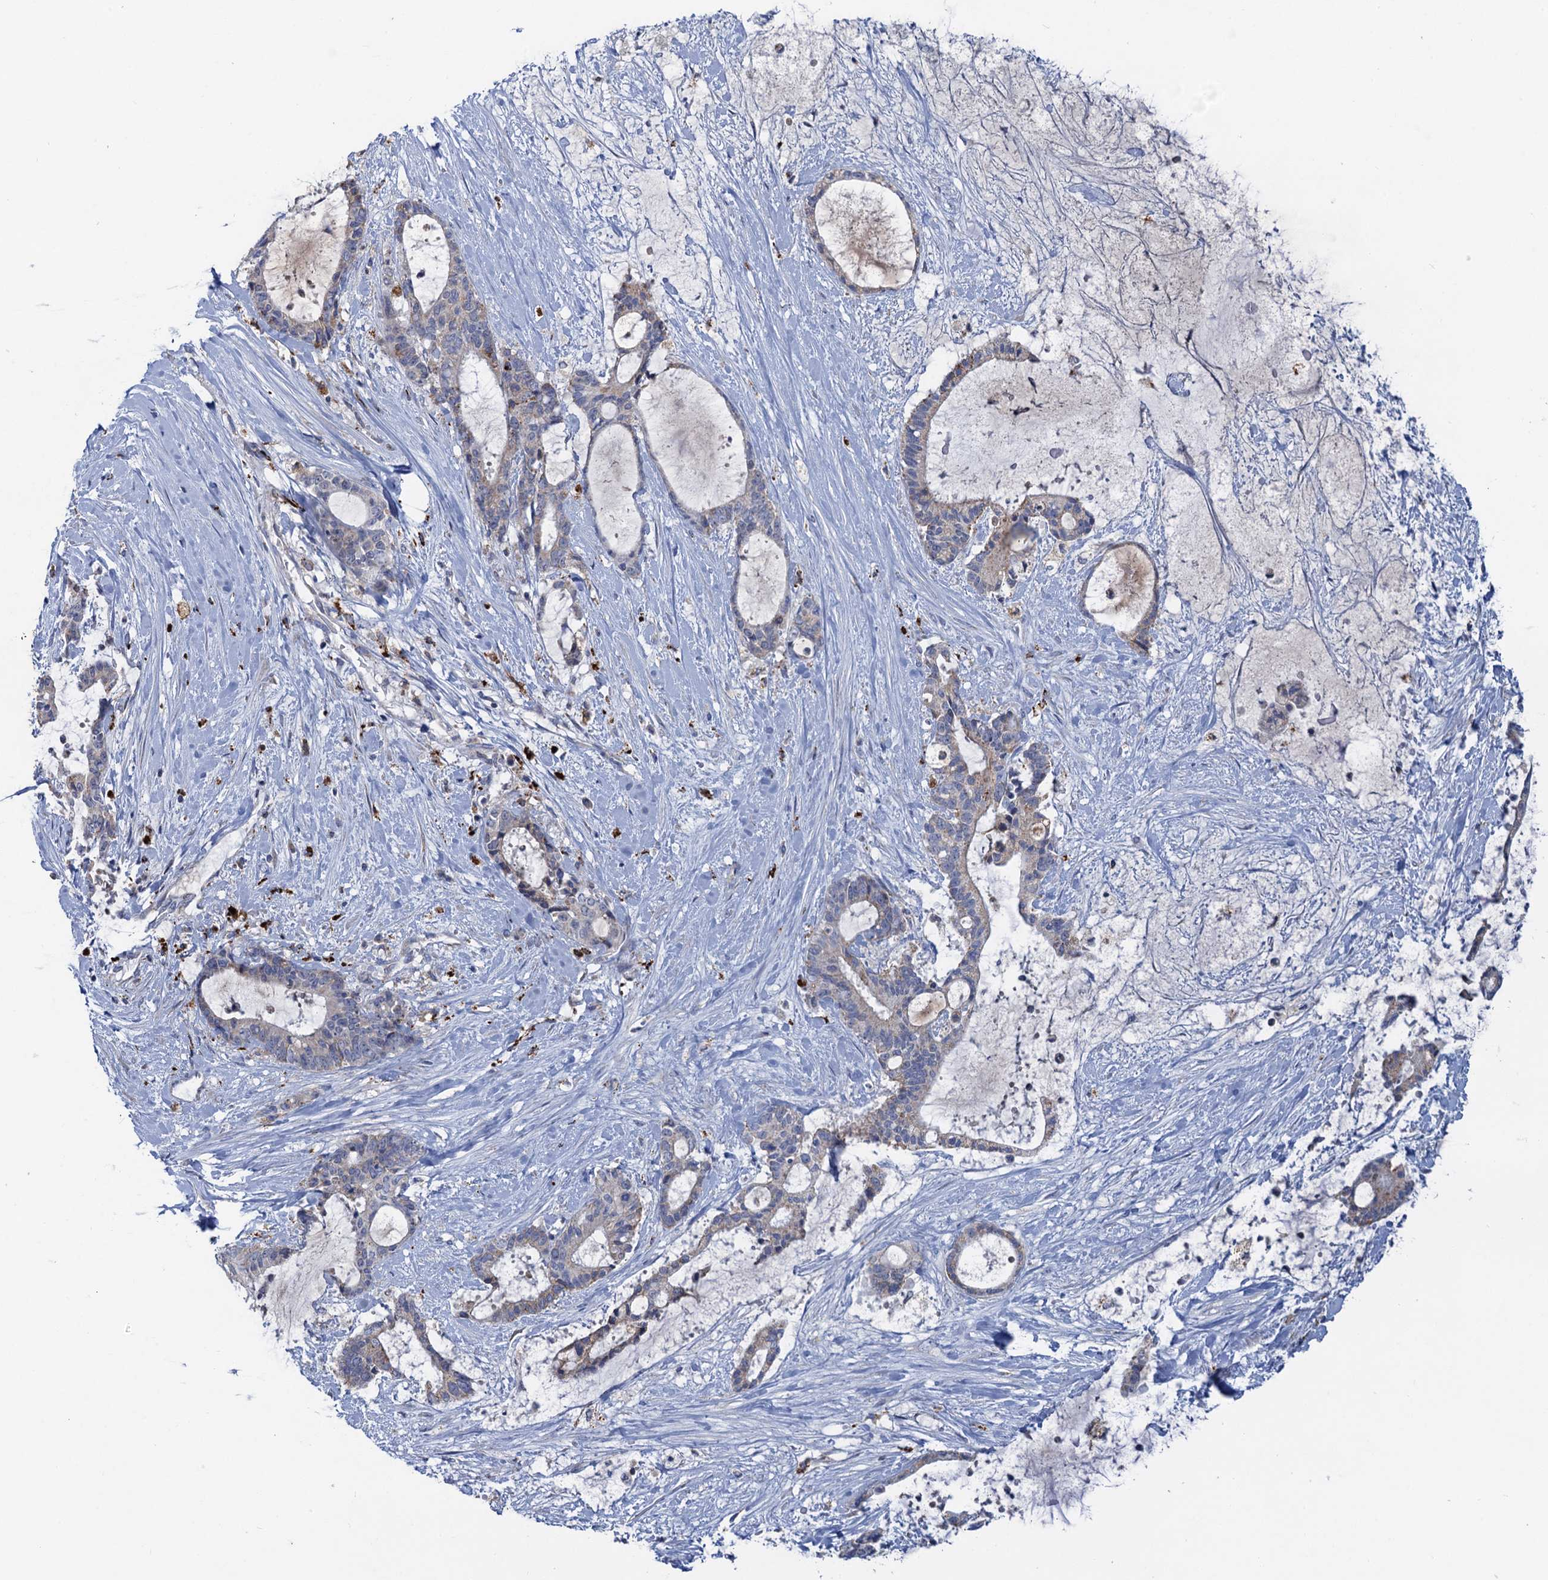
{"staining": {"intensity": "weak", "quantity": "<25%", "location": "cytoplasmic/membranous"}, "tissue": "liver cancer", "cell_type": "Tumor cells", "image_type": "cancer", "snomed": [{"axis": "morphology", "description": "Normal tissue, NOS"}, {"axis": "morphology", "description": "Cholangiocarcinoma"}, {"axis": "topography", "description": "Liver"}, {"axis": "topography", "description": "Peripheral nerve tissue"}], "caption": "Immunohistochemistry (IHC) micrograph of human liver cancer (cholangiocarcinoma) stained for a protein (brown), which exhibits no positivity in tumor cells.", "gene": "ANKS3", "patient": {"sex": "female", "age": 73}}